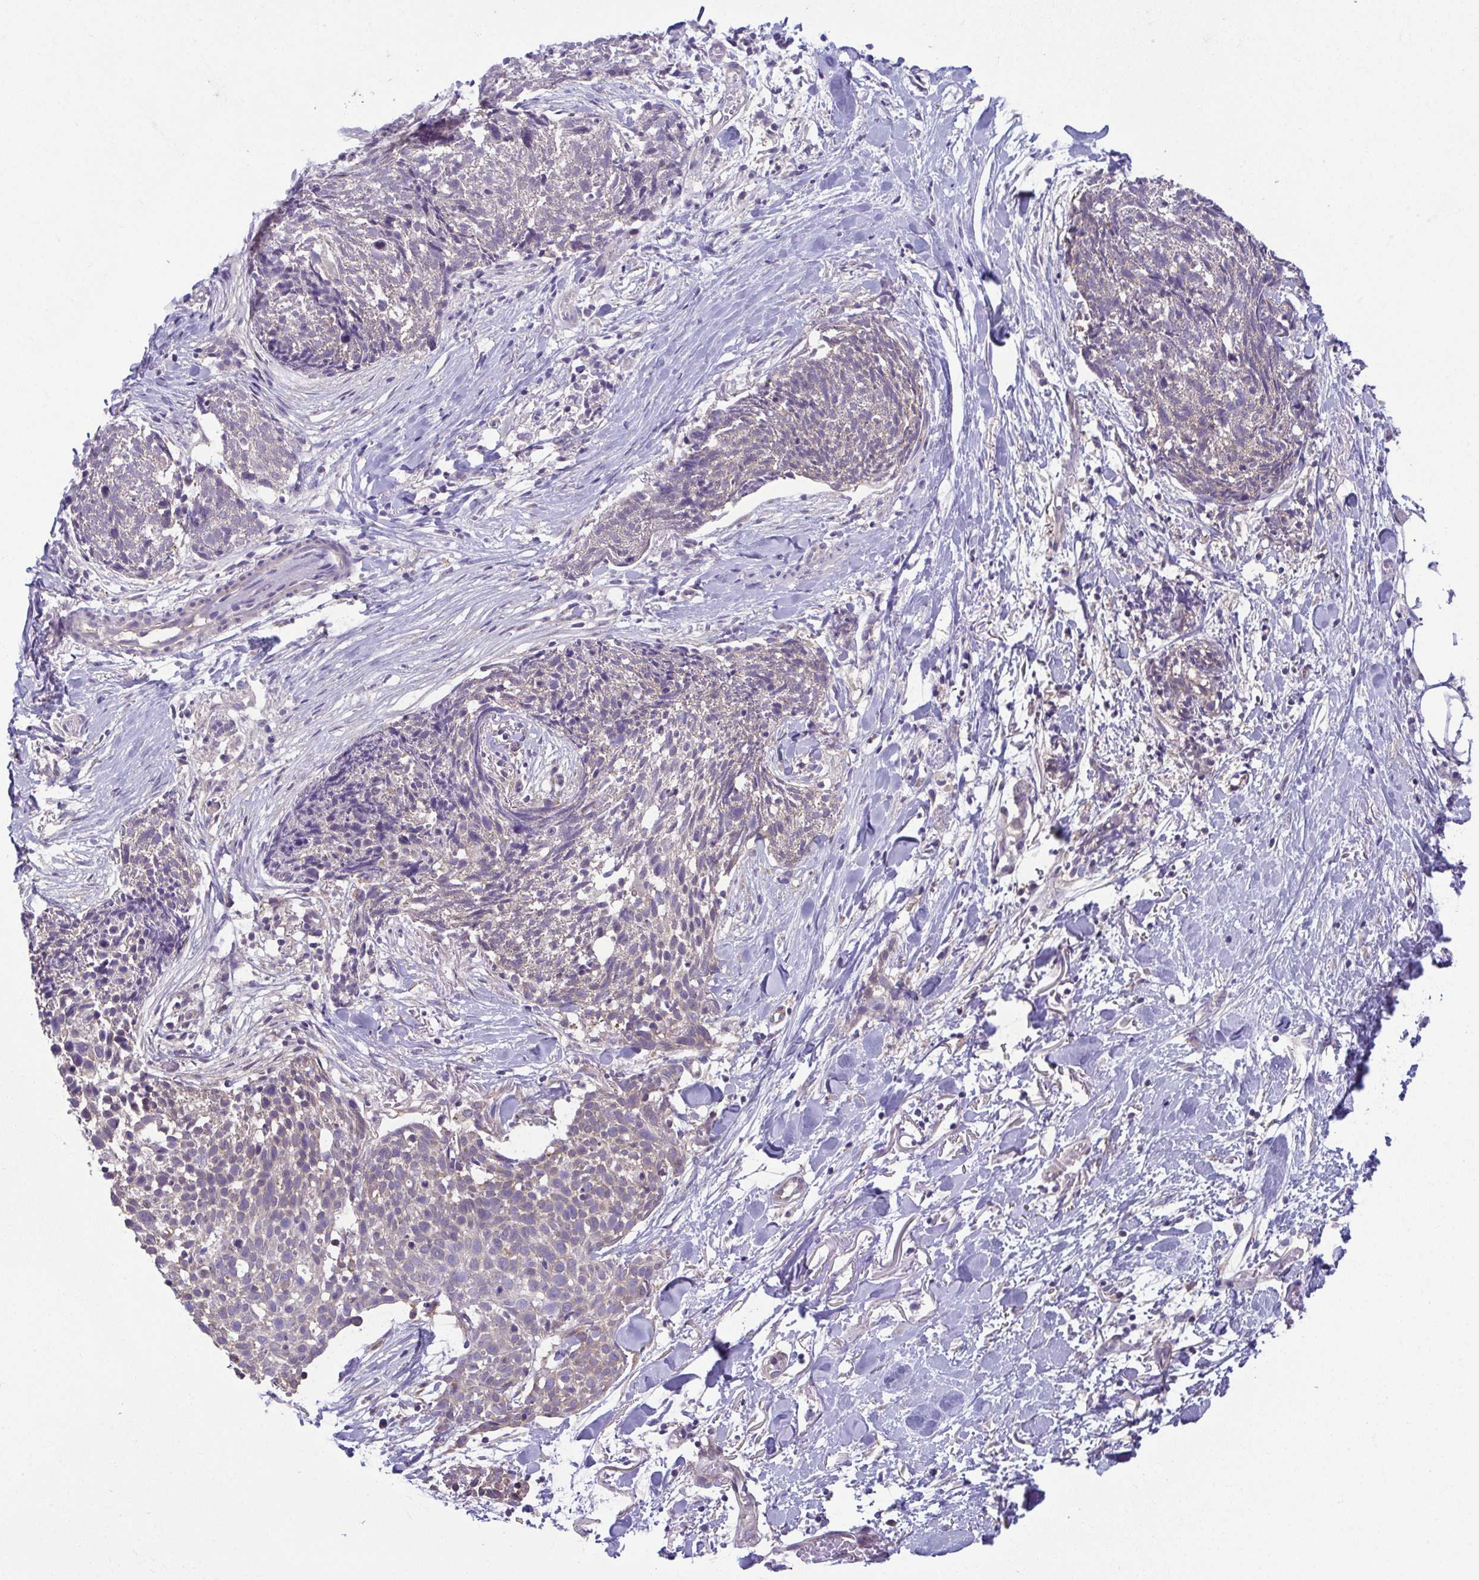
{"staining": {"intensity": "weak", "quantity": "<25%", "location": "cytoplasmic/membranous"}, "tissue": "skin cancer", "cell_type": "Tumor cells", "image_type": "cancer", "snomed": [{"axis": "morphology", "description": "Squamous cell carcinoma, NOS"}, {"axis": "topography", "description": "Skin"}, {"axis": "topography", "description": "Vulva"}], "caption": "The IHC micrograph has no significant positivity in tumor cells of squamous cell carcinoma (skin) tissue. (Stains: DAB immunohistochemistry (IHC) with hematoxylin counter stain, Microscopy: brightfield microscopy at high magnification).", "gene": "TMEM108", "patient": {"sex": "female", "age": 75}}